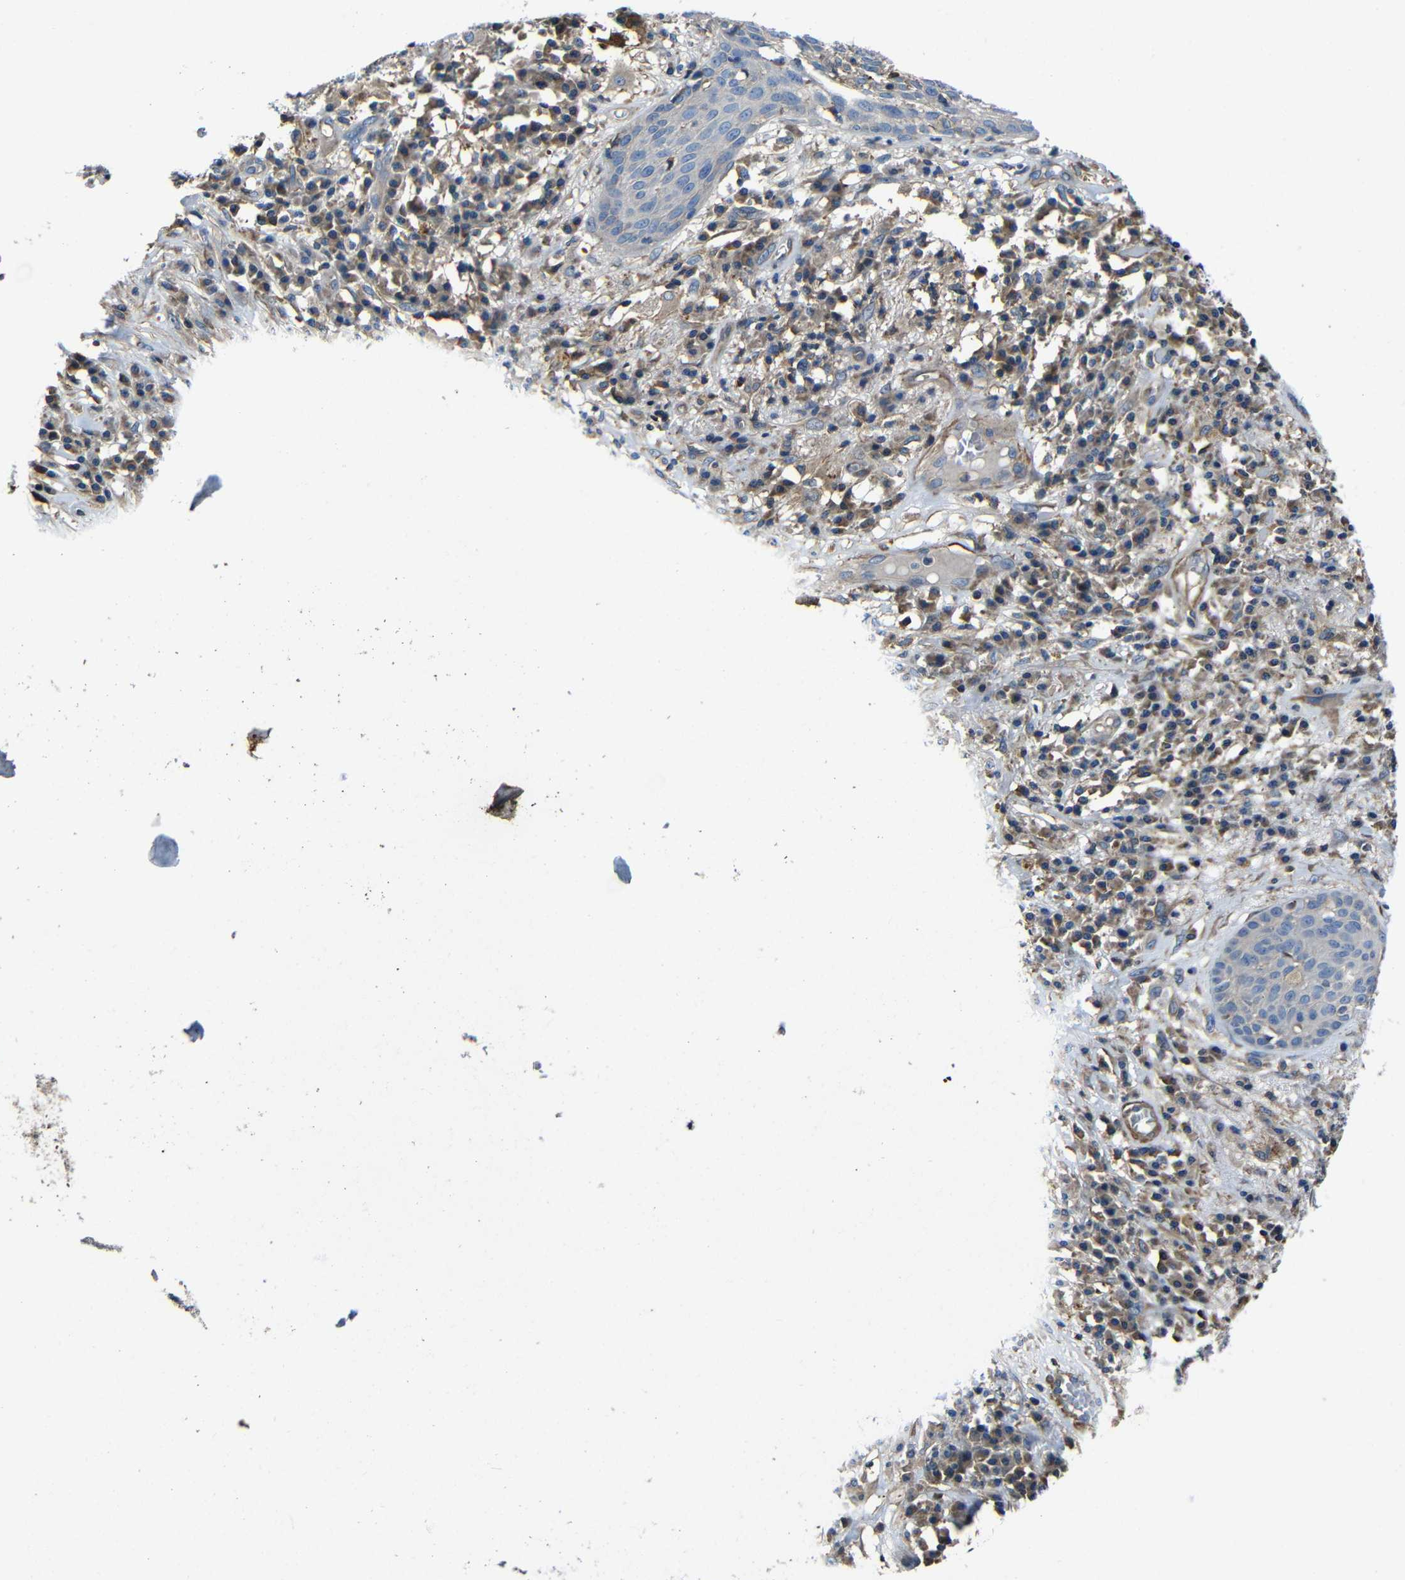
{"staining": {"intensity": "weak", "quantity": "25%-75%", "location": "cytoplasmic/membranous"}, "tissue": "skin cancer", "cell_type": "Tumor cells", "image_type": "cancer", "snomed": [{"axis": "morphology", "description": "Squamous cell carcinoma, NOS"}, {"axis": "topography", "description": "Skin"}], "caption": "Immunohistochemistry photomicrograph of human squamous cell carcinoma (skin) stained for a protein (brown), which exhibits low levels of weak cytoplasmic/membranous staining in approximately 25%-75% of tumor cells.", "gene": "GDI1", "patient": {"sex": "male", "age": 65}}